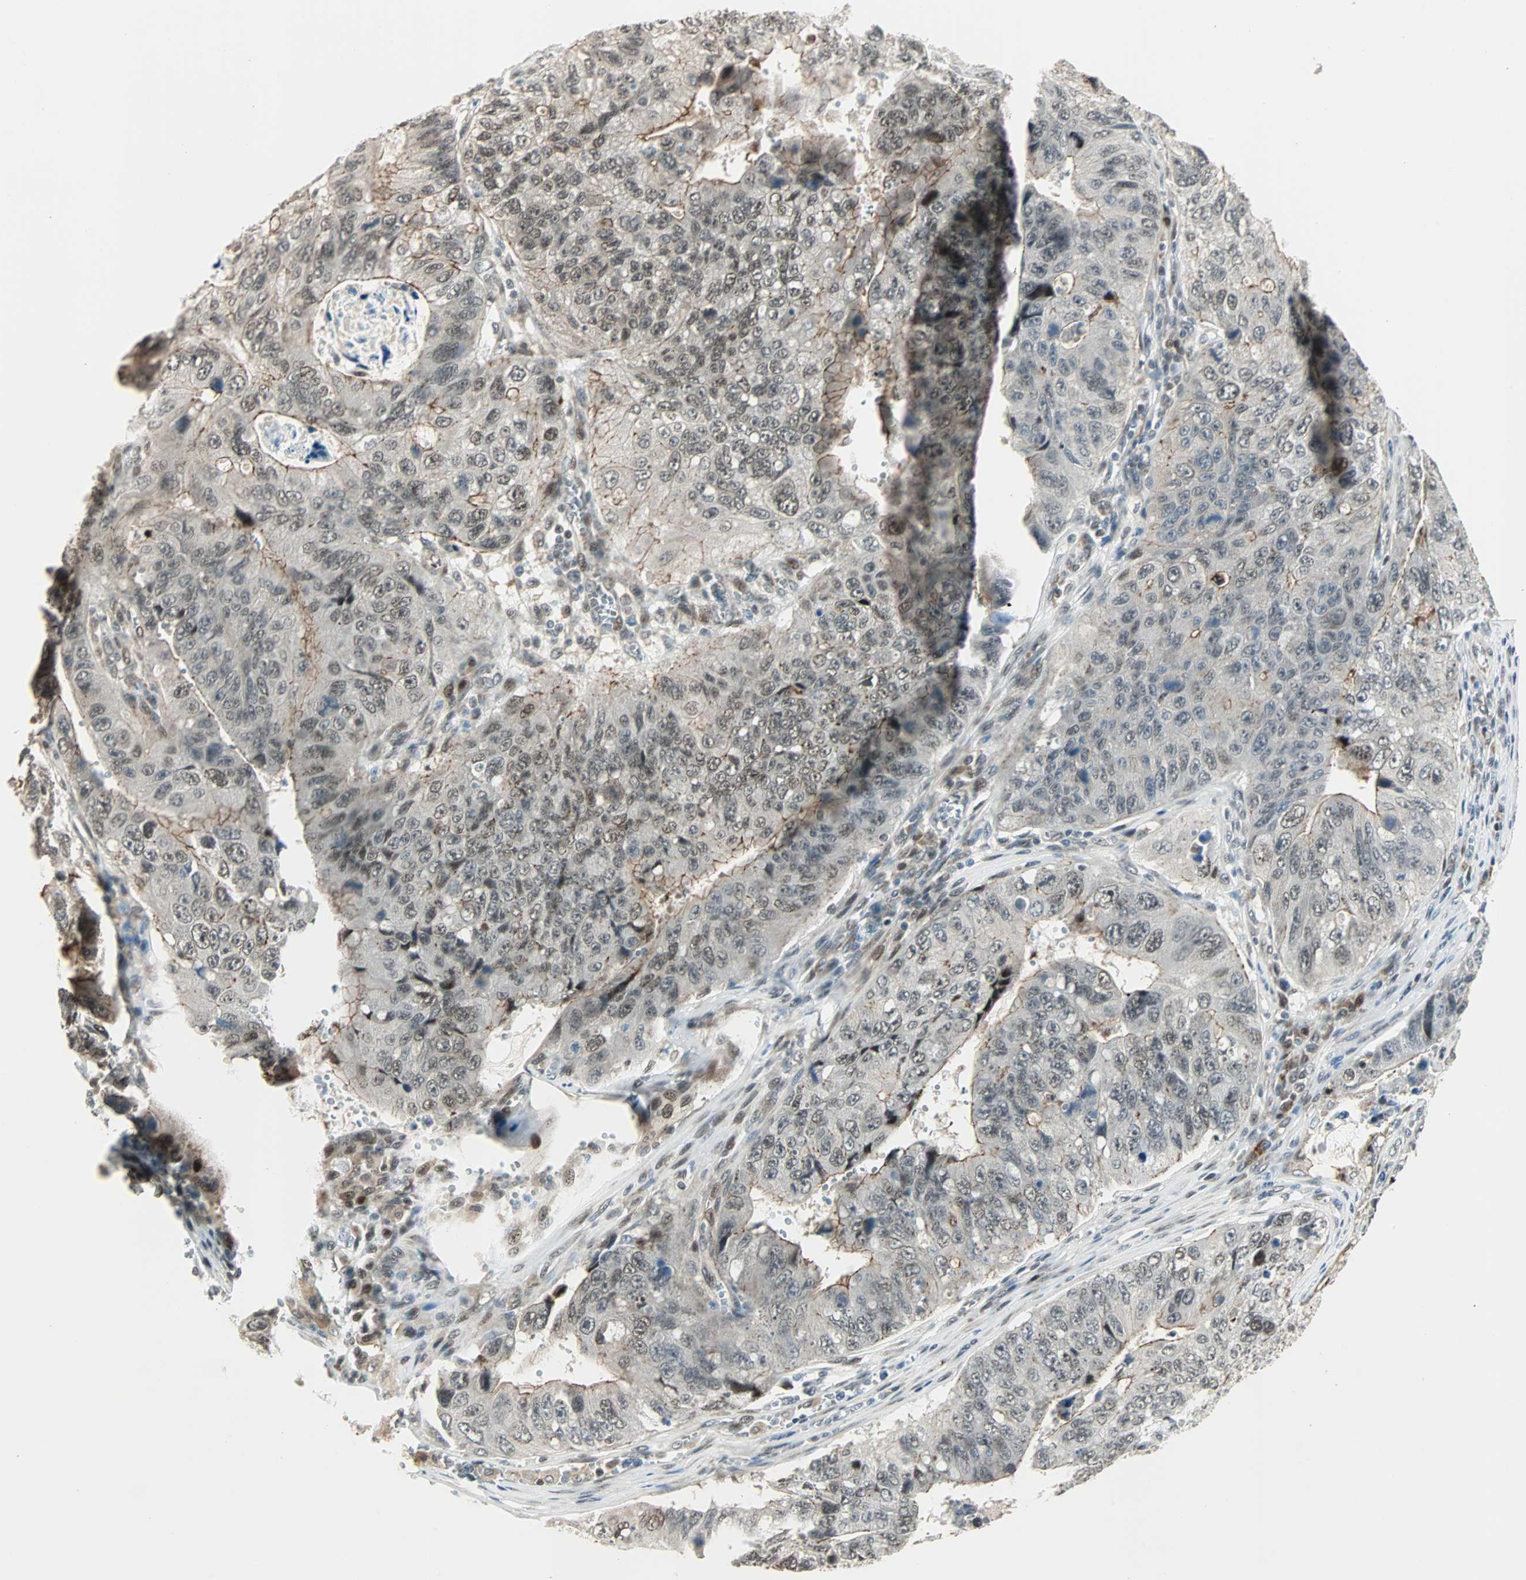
{"staining": {"intensity": "moderate", "quantity": "<25%", "location": "cytoplasmic/membranous,nuclear"}, "tissue": "stomach cancer", "cell_type": "Tumor cells", "image_type": "cancer", "snomed": [{"axis": "morphology", "description": "Adenocarcinoma, NOS"}, {"axis": "topography", "description": "Stomach"}], "caption": "IHC staining of stomach cancer (adenocarcinoma), which demonstrates low levels of moderate cytoplasmic/membranous and nuclear staining in approximately <25% of tumor cells indicating moderate cytoplasmic/membranous and nuclear protein positivity. The staining was performed using DAB (3,3'-diaminobenzidine) (brown) for protein detection and nuclei were counterstained in hematoxylin (blue).", "gene": "CBX4", "patient": {"sex": "male", "age": 59}}